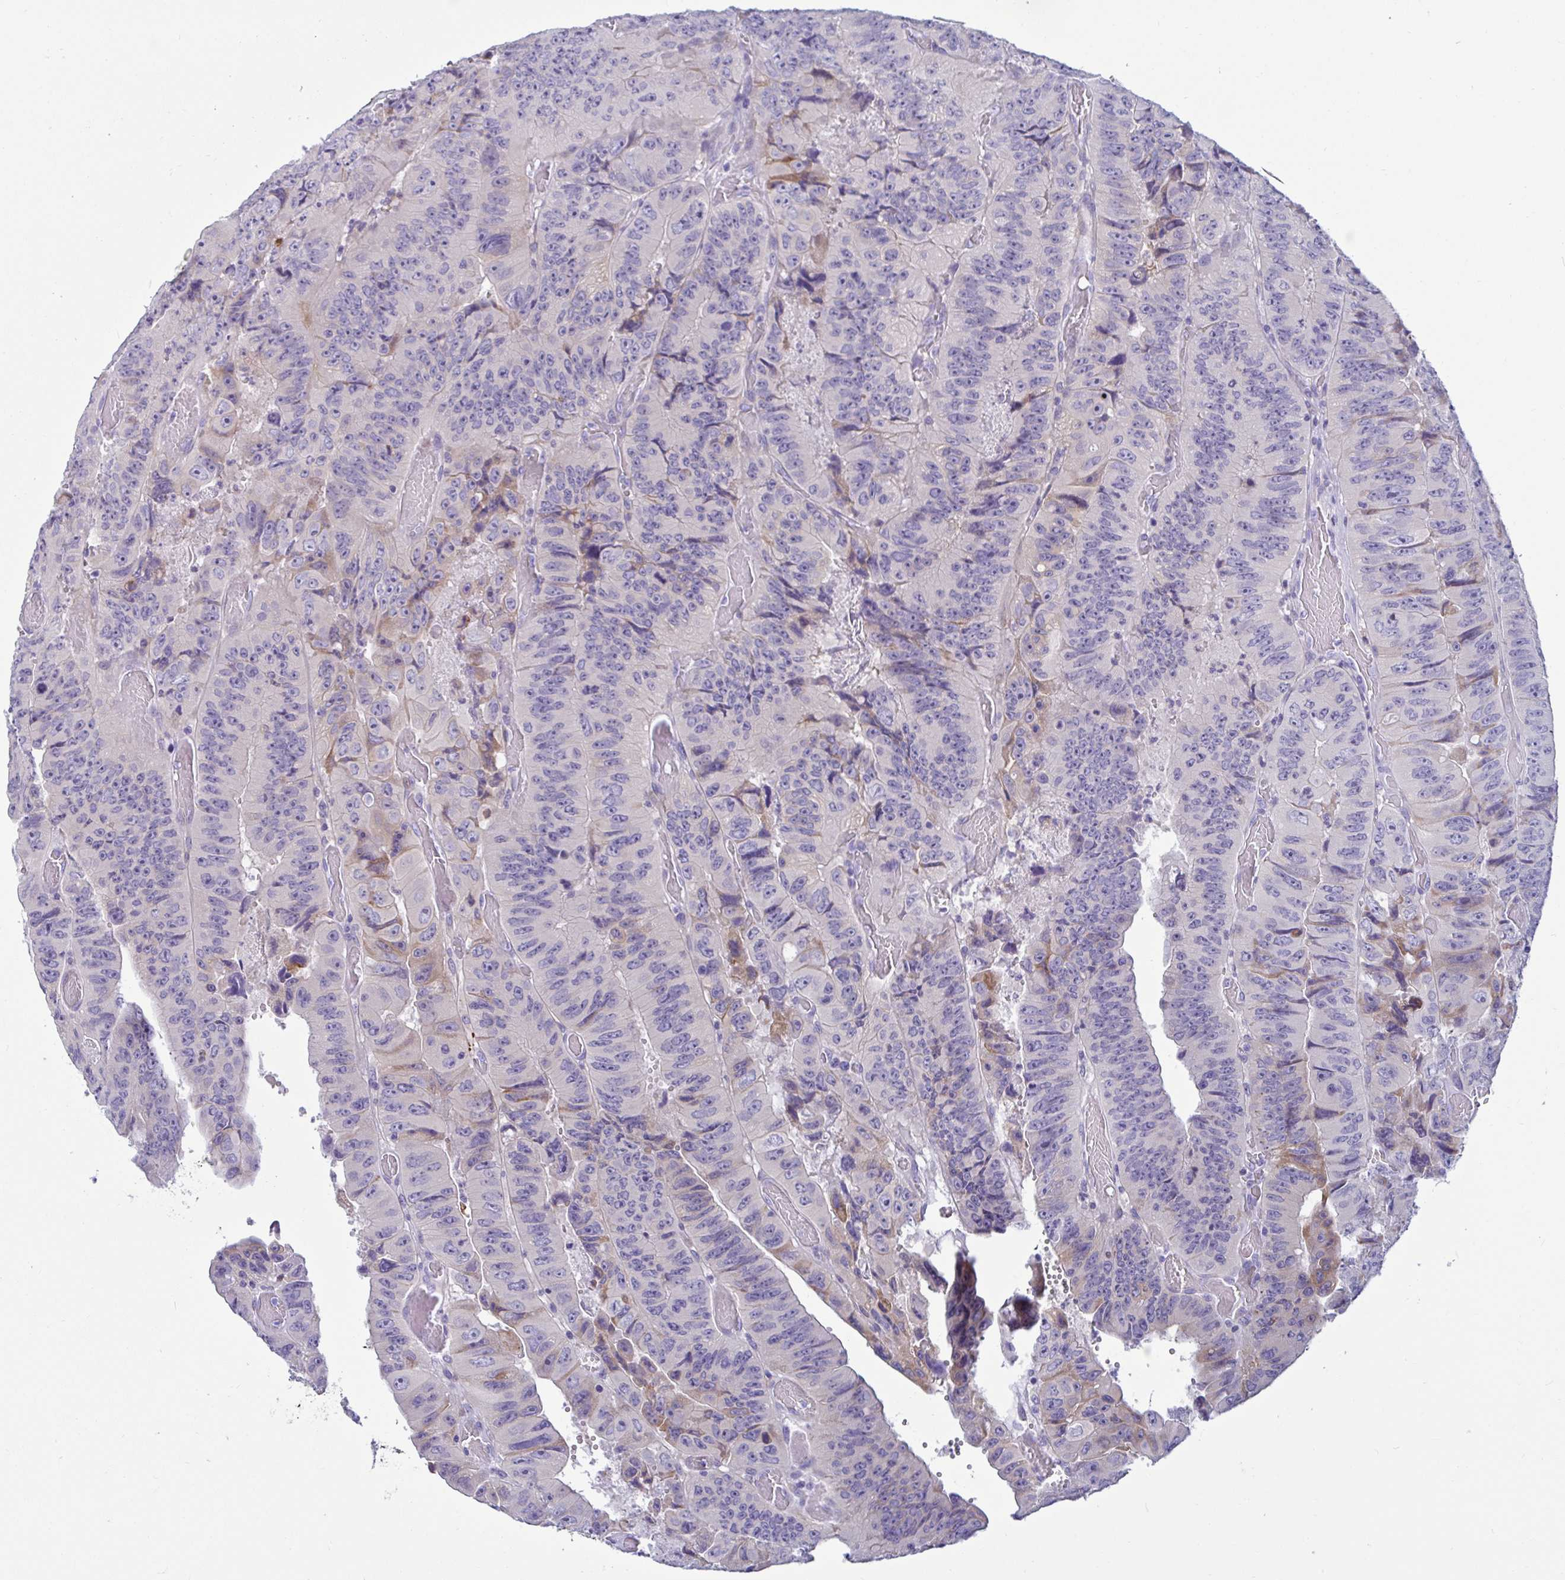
{"staining": {"intensity": "weak", "quantity": "<25%", "location": "cytoplasmic/membranous"}, "tissue": "colorectal cancer", "cell_type": "Tumor cells", "image_type": "cancer", "snomed": [{"axis": "morphology", "description": "Adenocarcinoma, NOS"}, {"axis": "topography", "description": "Colon"}], "caption": "IHC photomicrograph of adenocarcinoma (colorectal) stained for a protein (brown), which exhibits no positivity in tumor cells.", "gene": "TFPI2", "patient": {"sex": "female", "age": 84}}